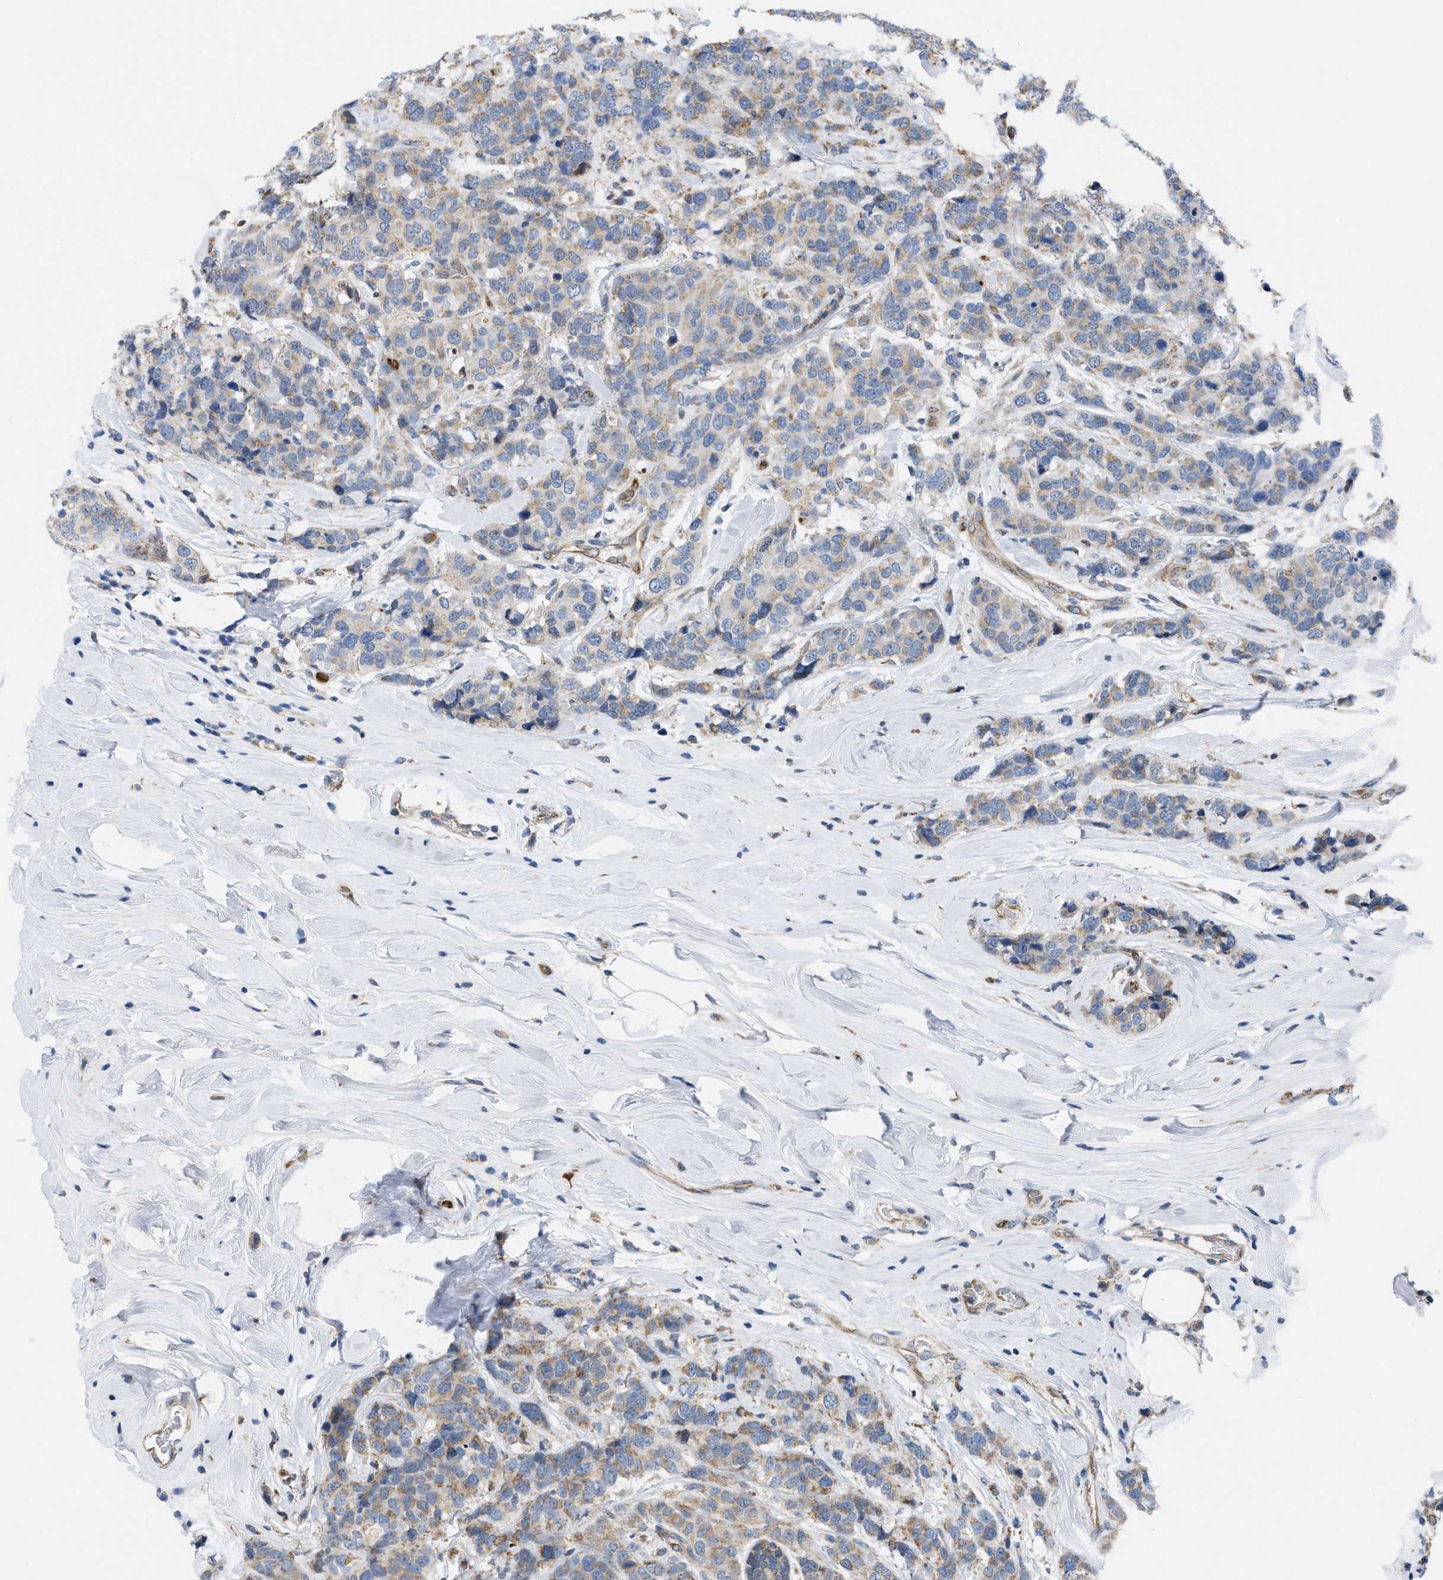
{"staining": {"intensity": "moderate", "quantity": ">75%", "location": "cytoplasmic/membranous"}, "tissue": "breast cancer", "cell_type": "Tumor cells", "image_type": "cancer", "snomed": [{"axis": "morphology", "description": "Lobular carcinoma"}, {"axis": "topography", "description": "Breast"}], "caption": "A high-resolution micrograph shows IHC staining of lobular carcinoma (breast), which exhibits moderate cytoplasmic/membranous expression in approximately >75% of tumor cells.", "gene": "EOGT", "patient": {"sex": "female", "age": 59}}